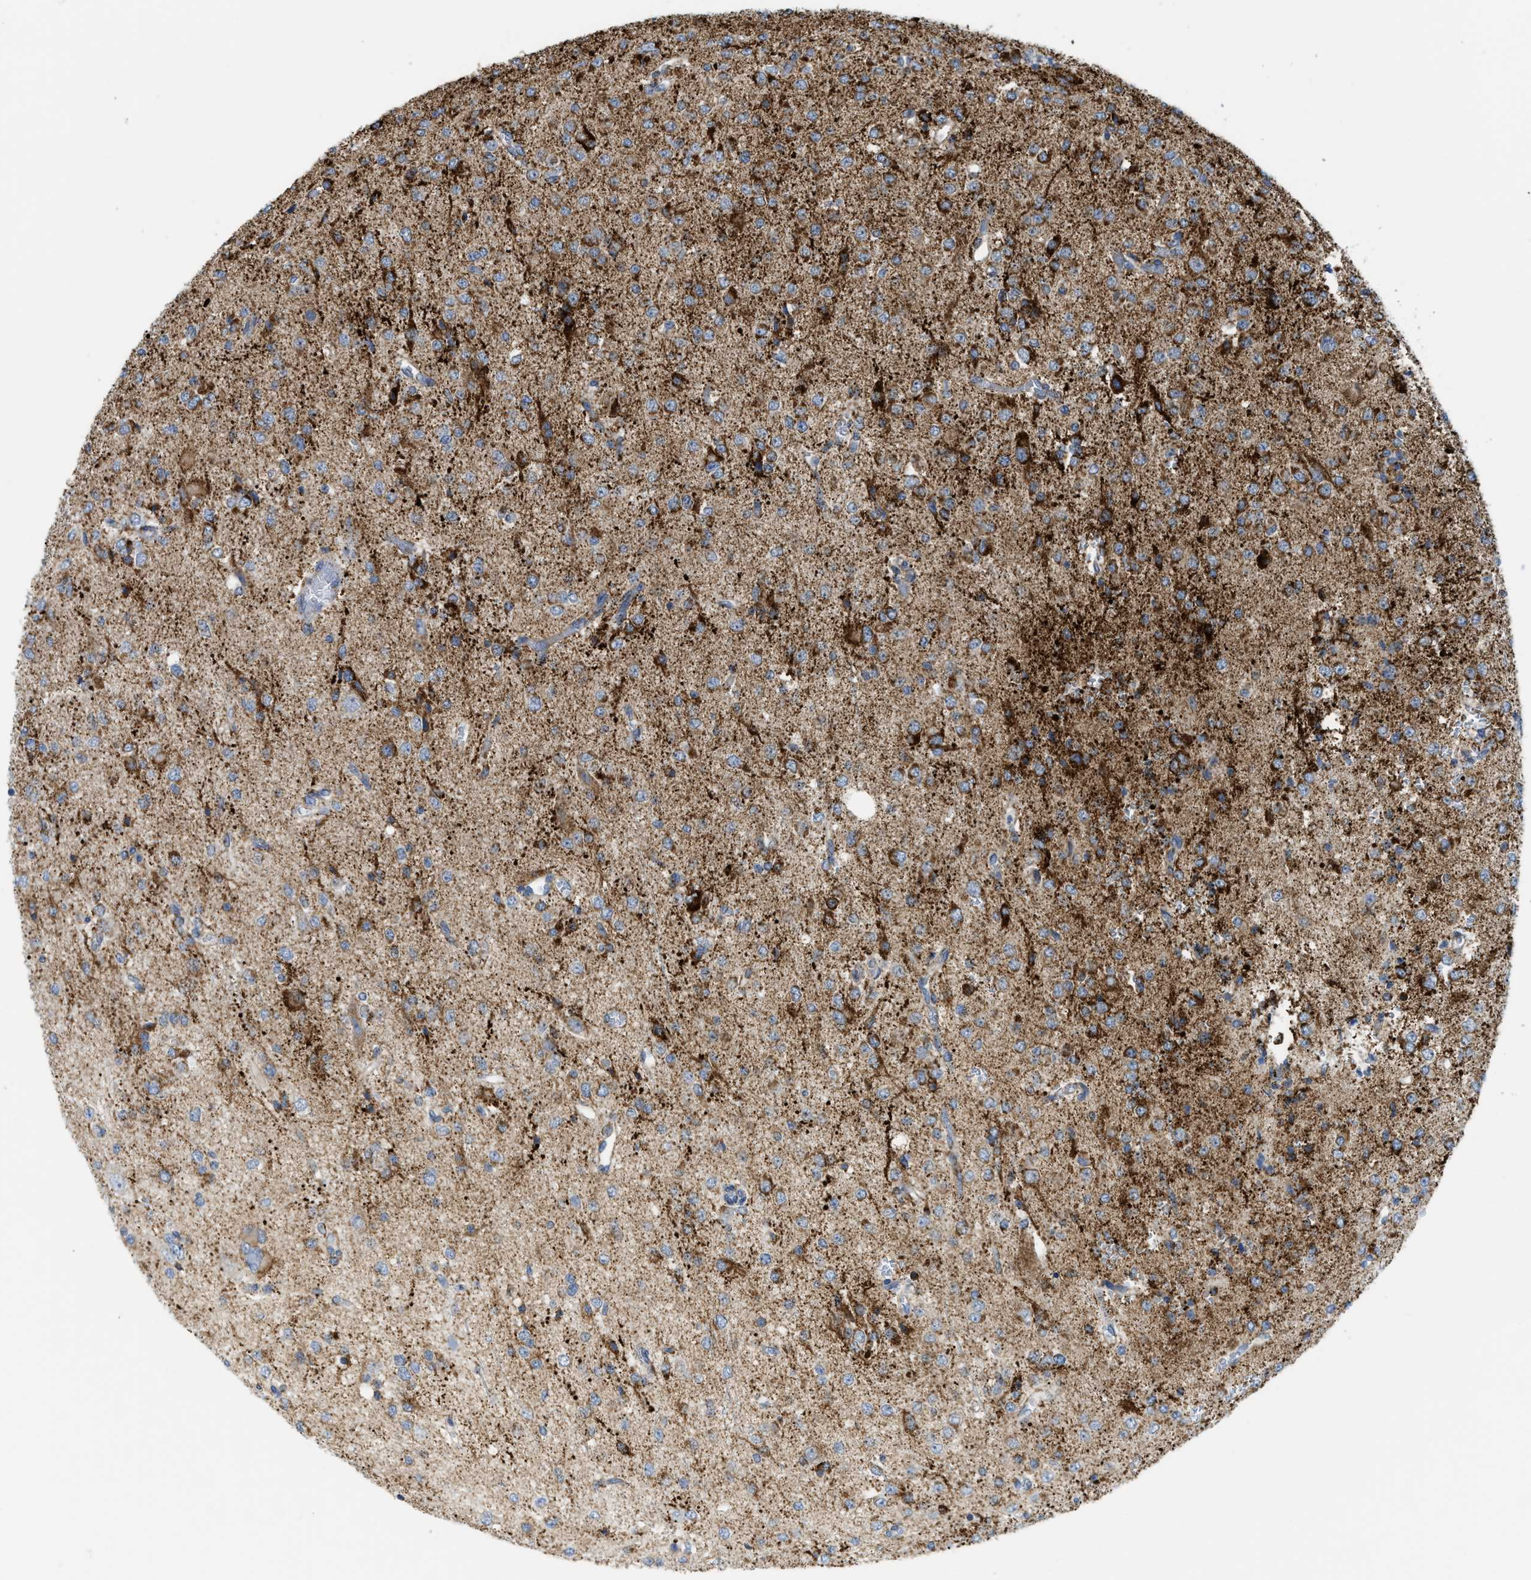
{"staining": {"intensity": "strong", "quantity": "25%-75%", "location": "cytoplasmic/membranous"}, "tissue": "glioma", "cell_type": "Tumor cells", "image_type": "cancer", "snomed": [{"axis": "morphology", "description": "Glioma, malignant, Low grade"}, {"axis": "topography", "description": "Brain"}], "caption": "Glioma stained for a protein exhibits strong cytoplasmic/membranous positivity in tumor cells.", "gene": "GATD3", "patient": {"sex": "male", "age": 38}}